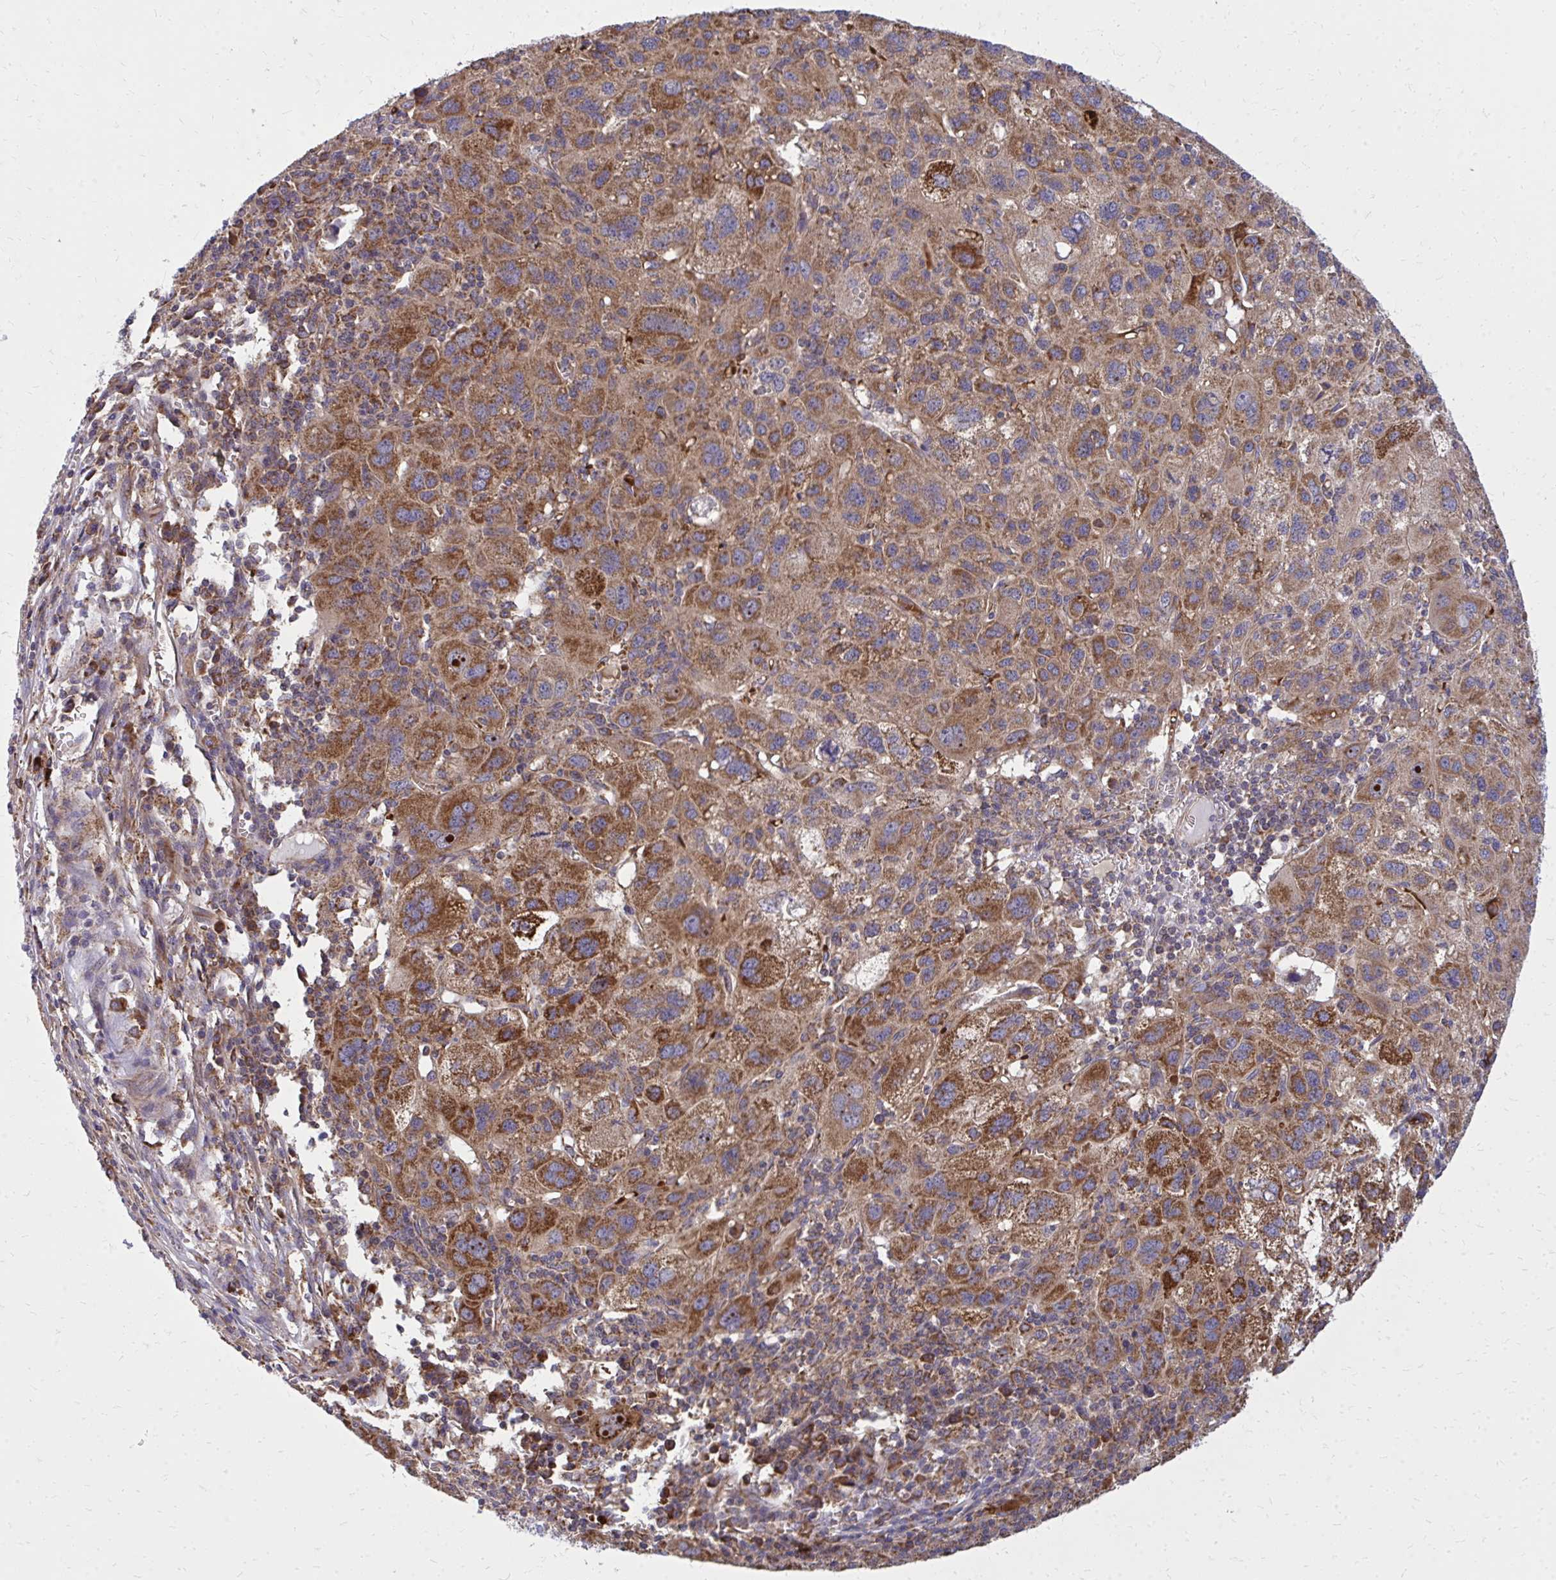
{"staining": {"intensity": "strong", "quantity": ">75%", "location": "cytoplasmic/membranous"}, "tissue": "liver cancer", "cell_type": "Tumor cells", "image_type": "cancer", "snomed": [{"axis": "morphology", "description": "Carcinoma, Hepatocellular, NOS"}, {"axis": "topography", "description": "Liver"}], "caption": "About >75% of tumor cells in human liver cancer (hepatocellular carcinoma) reveal strong cytoplasmic/membranous protein expression as visualized by brown immunohistochemical staining.", "gene": "PDK4", "patient": {"sex": "female", "age": 77}}